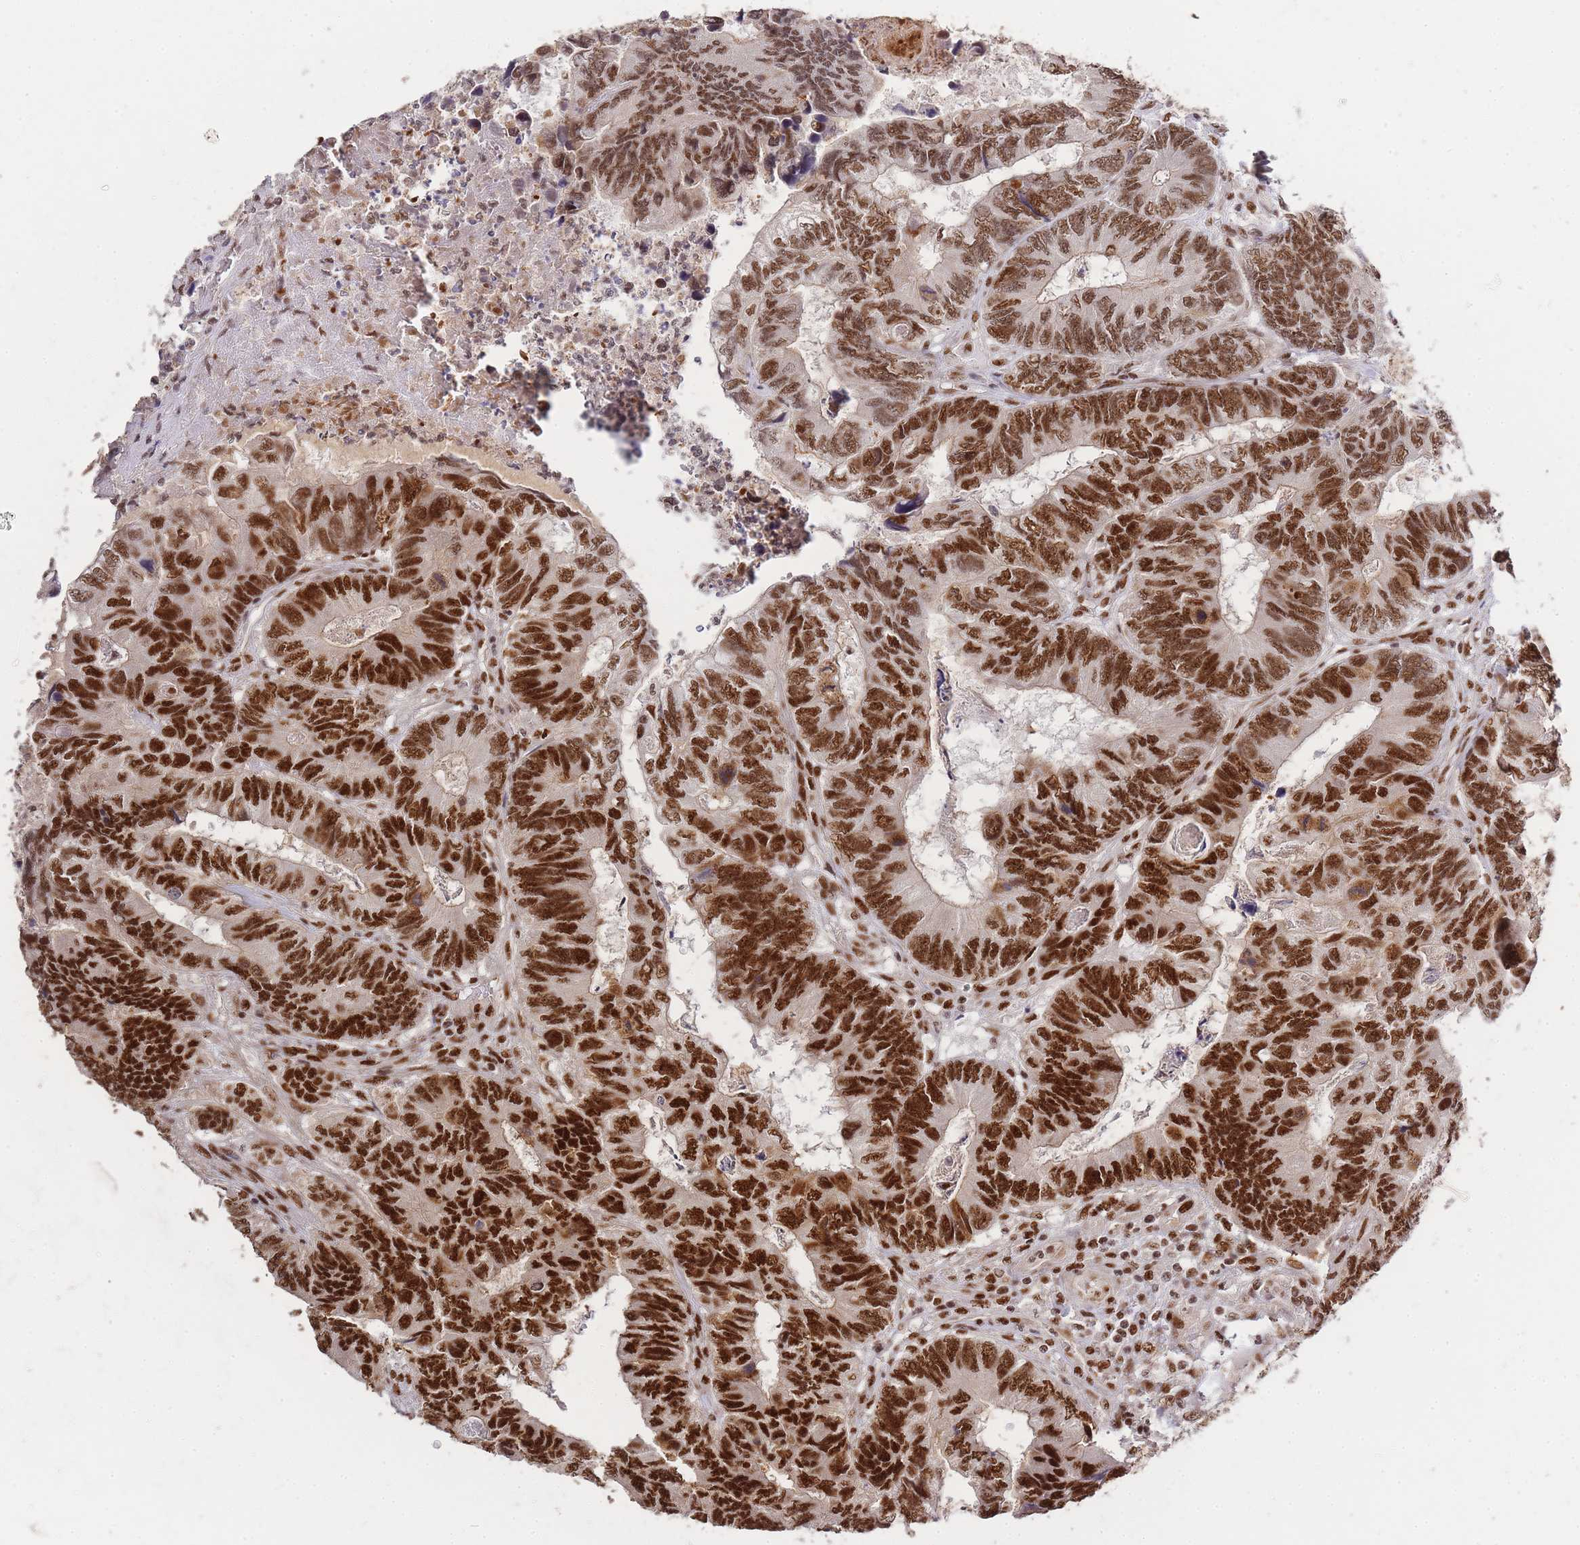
{"staining": {"intensity": "strong", "quantity": ">75%", "location": "nuclear"}, "tissue": "colorectal cancer", "cell_type": "Tumor cells", "image_type": "cancer", "snomed": [{"axis": "morphology", "description": "Adenocarcinoma, NOS"}, {"axis": "topography", "description": "Colon"}], "caption": "Tumor cells show strong nuclear positivity in about >75% of cells in colorectal adenocarcinoma.", "gene": "PRKDC", "patient": {"sex": "female", "age": 67}}